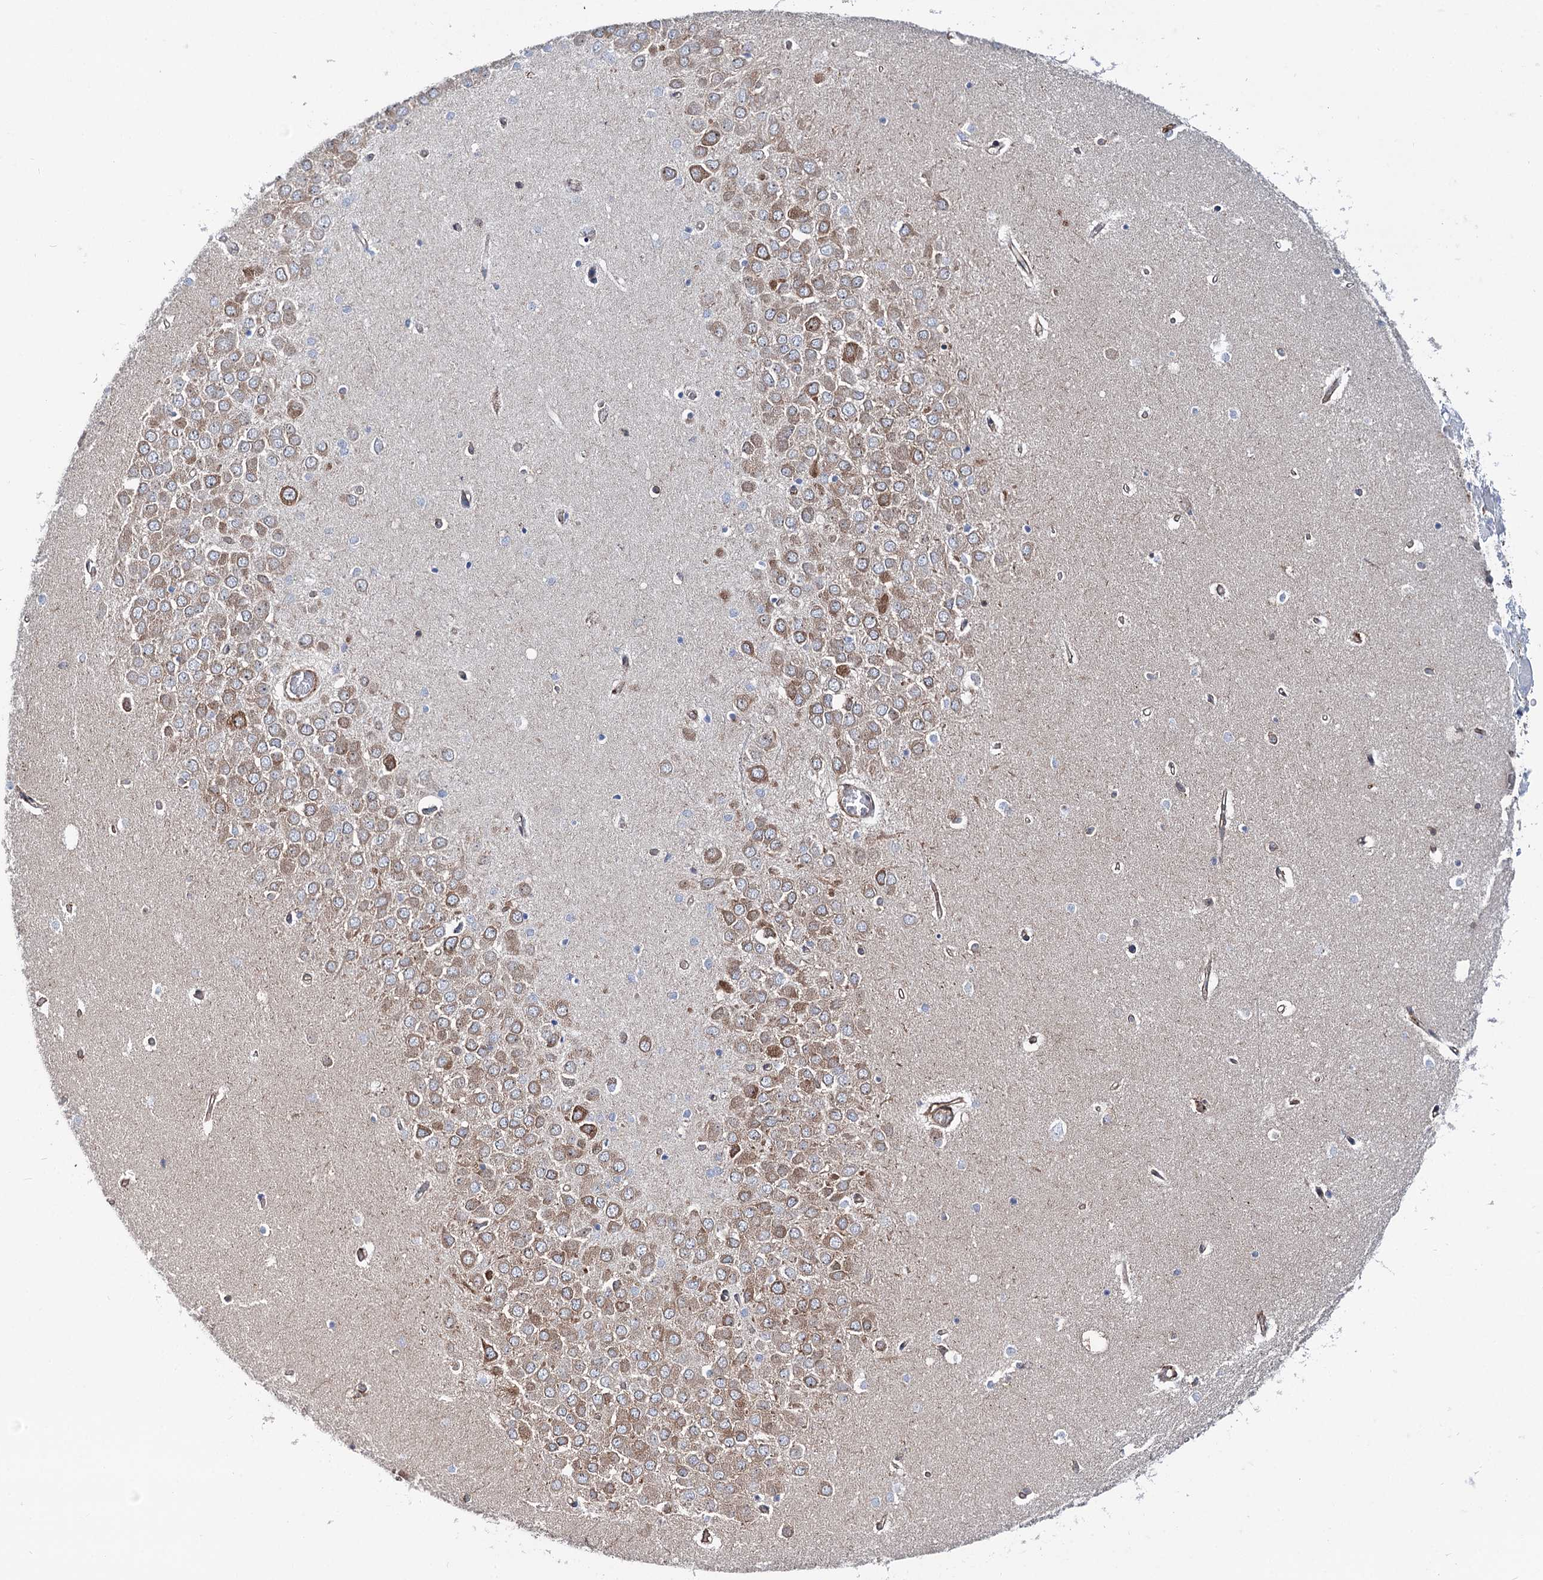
{"staining": {"intensity": "moderate", "quantity": "<25%", "location": "cytoplasmic/membranous"}, "tissue": "hippocampus", "cell_type": "Glial cells", "image_type": "normal", "snomed": [{"axis": "morphology", "description": "Normal tissue, NOS"}, {"axis": "topography", "description": "Hippocampus"}], "caption": "An immunohistochemistry (IHC) histopathology image of unremarkable tissue is shown. Protein staining in brown labels moderate cytoplasmic/membranous positivity in hippocampus within glial cells.", "gene": "PTDSS2", "patient": {"sex": "male", "age": 70}}